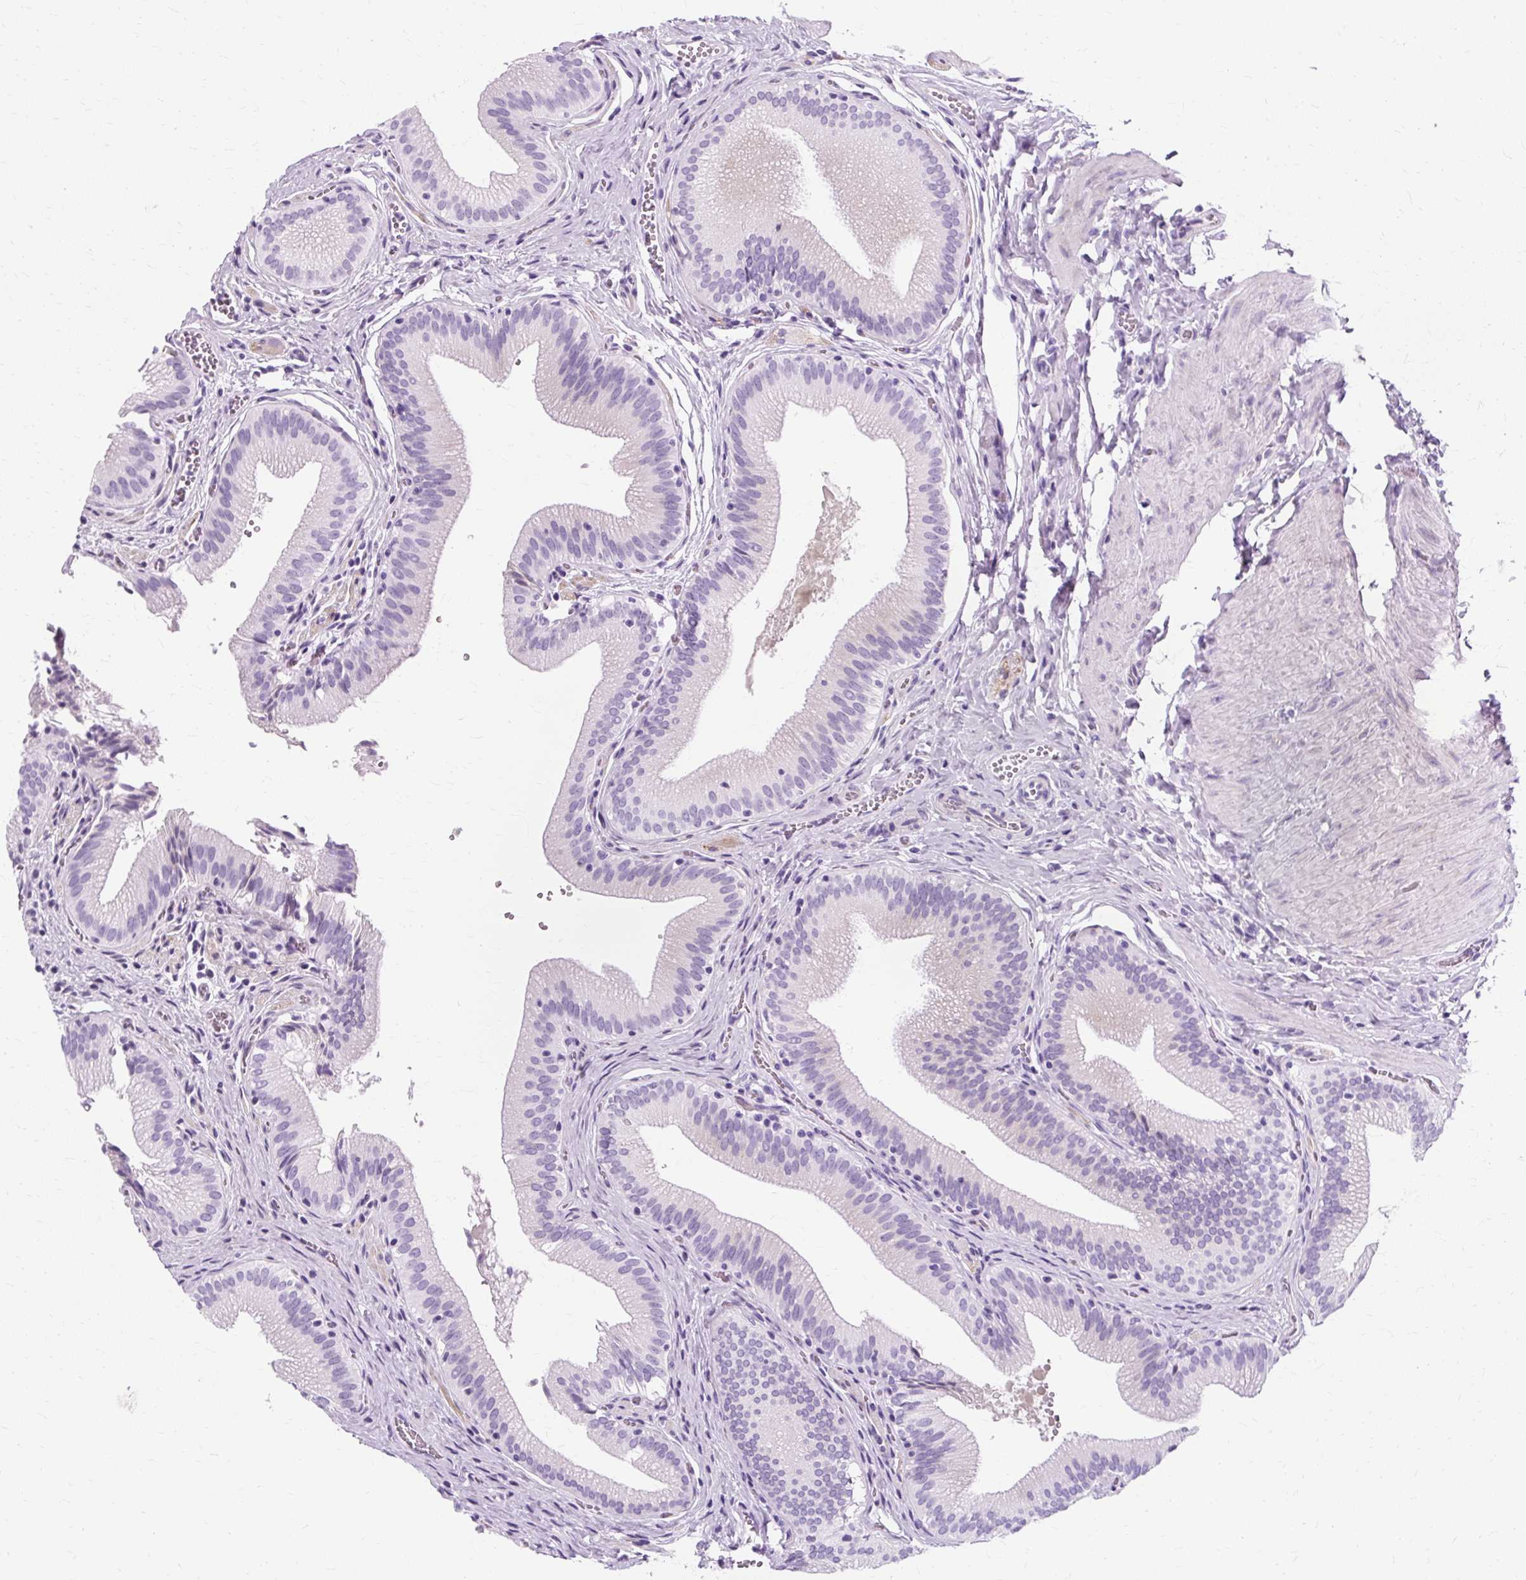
{"staining": {"intensity": "negative", "quantity": "none", "location": "none"}, "tissue": "gallbladder", "cell_type": "Glandular cells", "image_type": "normal", "snomed": [{"axis": "morphology", "description": "Normal tissue, NOS"}, {"axis": "topography", "description": "Gallbladder"}, {"axis": "topography", "description": "Peripheral nerve tissue"}], "caption": "There is no significant expression in glandular cells of gallbladder. (Immunohistochemistry (ihc), brightfield microscopy, high magnification).", "gene": "TMEM89", "patient": {"sex": "male", "age": 17}}